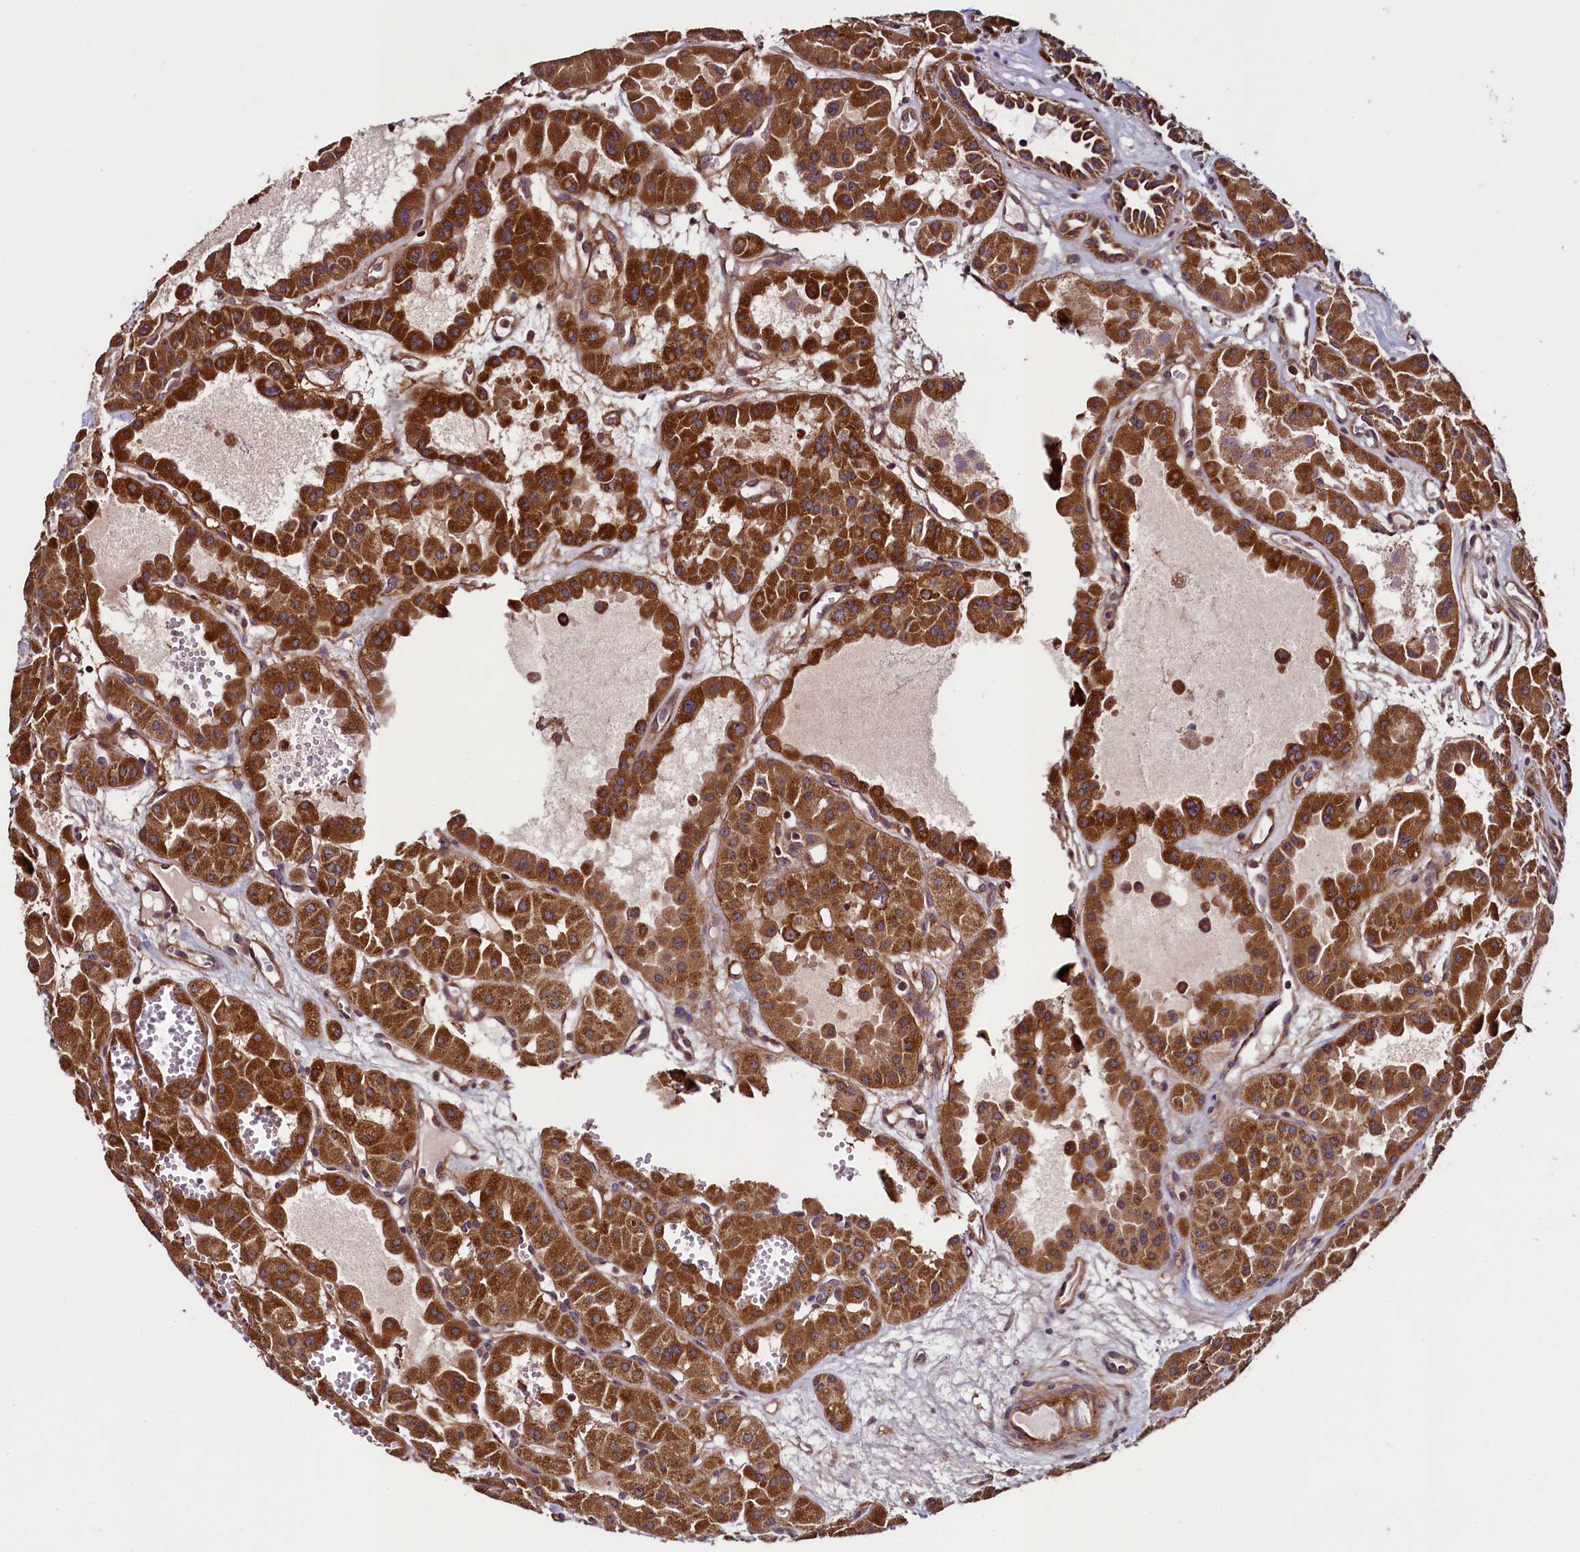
{"staining": {"intensity": "strong", "quantity": ">75%", "location": "cytoplasmic/membranous"}, "tissue": "renal cancer", "cell_type": "Tumor cells", "image_type": "cancer", "snomed": [{"axis": "morphology", "description": "Carcinoma, NOS"}, {"axis": "topography", "description": "Kidney"}], "caption": "Human renal carcinoma stained with a protein marker shows strong staining in tumor cells.", "gene": "RBFA", "patient": {"sex": "female", "age": 75}}